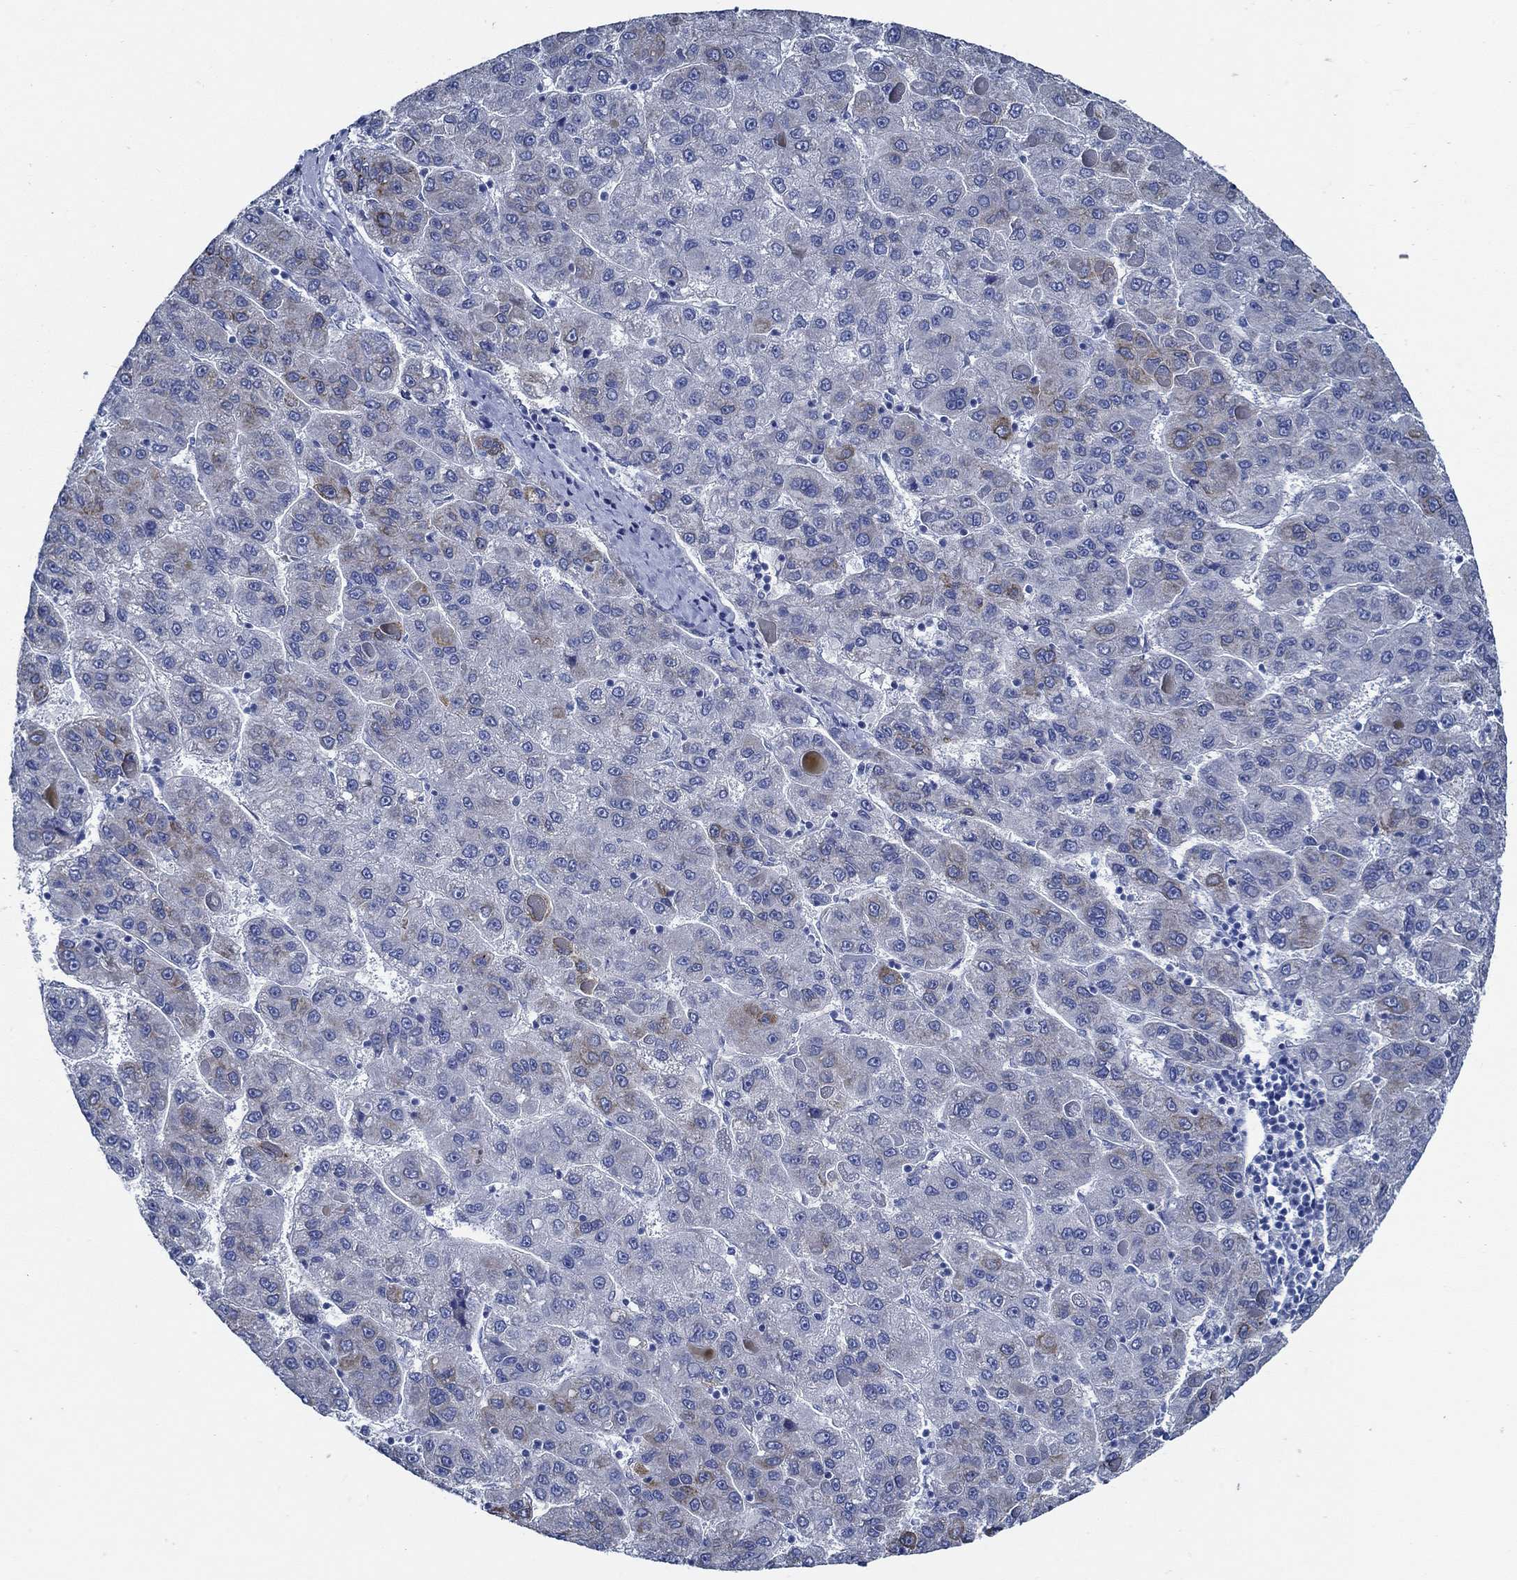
{"staining": {"intensity": "strong", "quantity": "<25%", "location": "cytoplasmic/membranous"}, "tissue": "liver cancer", "cell_type": "Tumor cells", "image_type": "cancer", "snomed": [{"axis": "morphology", "description": "Carcinoma, Hepatocellular, NOS"}, {"axis": "topography", "description": "Liver"}], "caption": "Immunohistochemistry photomicrograph of human liver hepatocellular carcinoma stained for a protein (brown), which exhibits medium levels of strong cytoplasmic/membranous expression in about <25% of tumor cells.", "gene": "HECW2", "patient": {"sex": "female", "age": 82}}